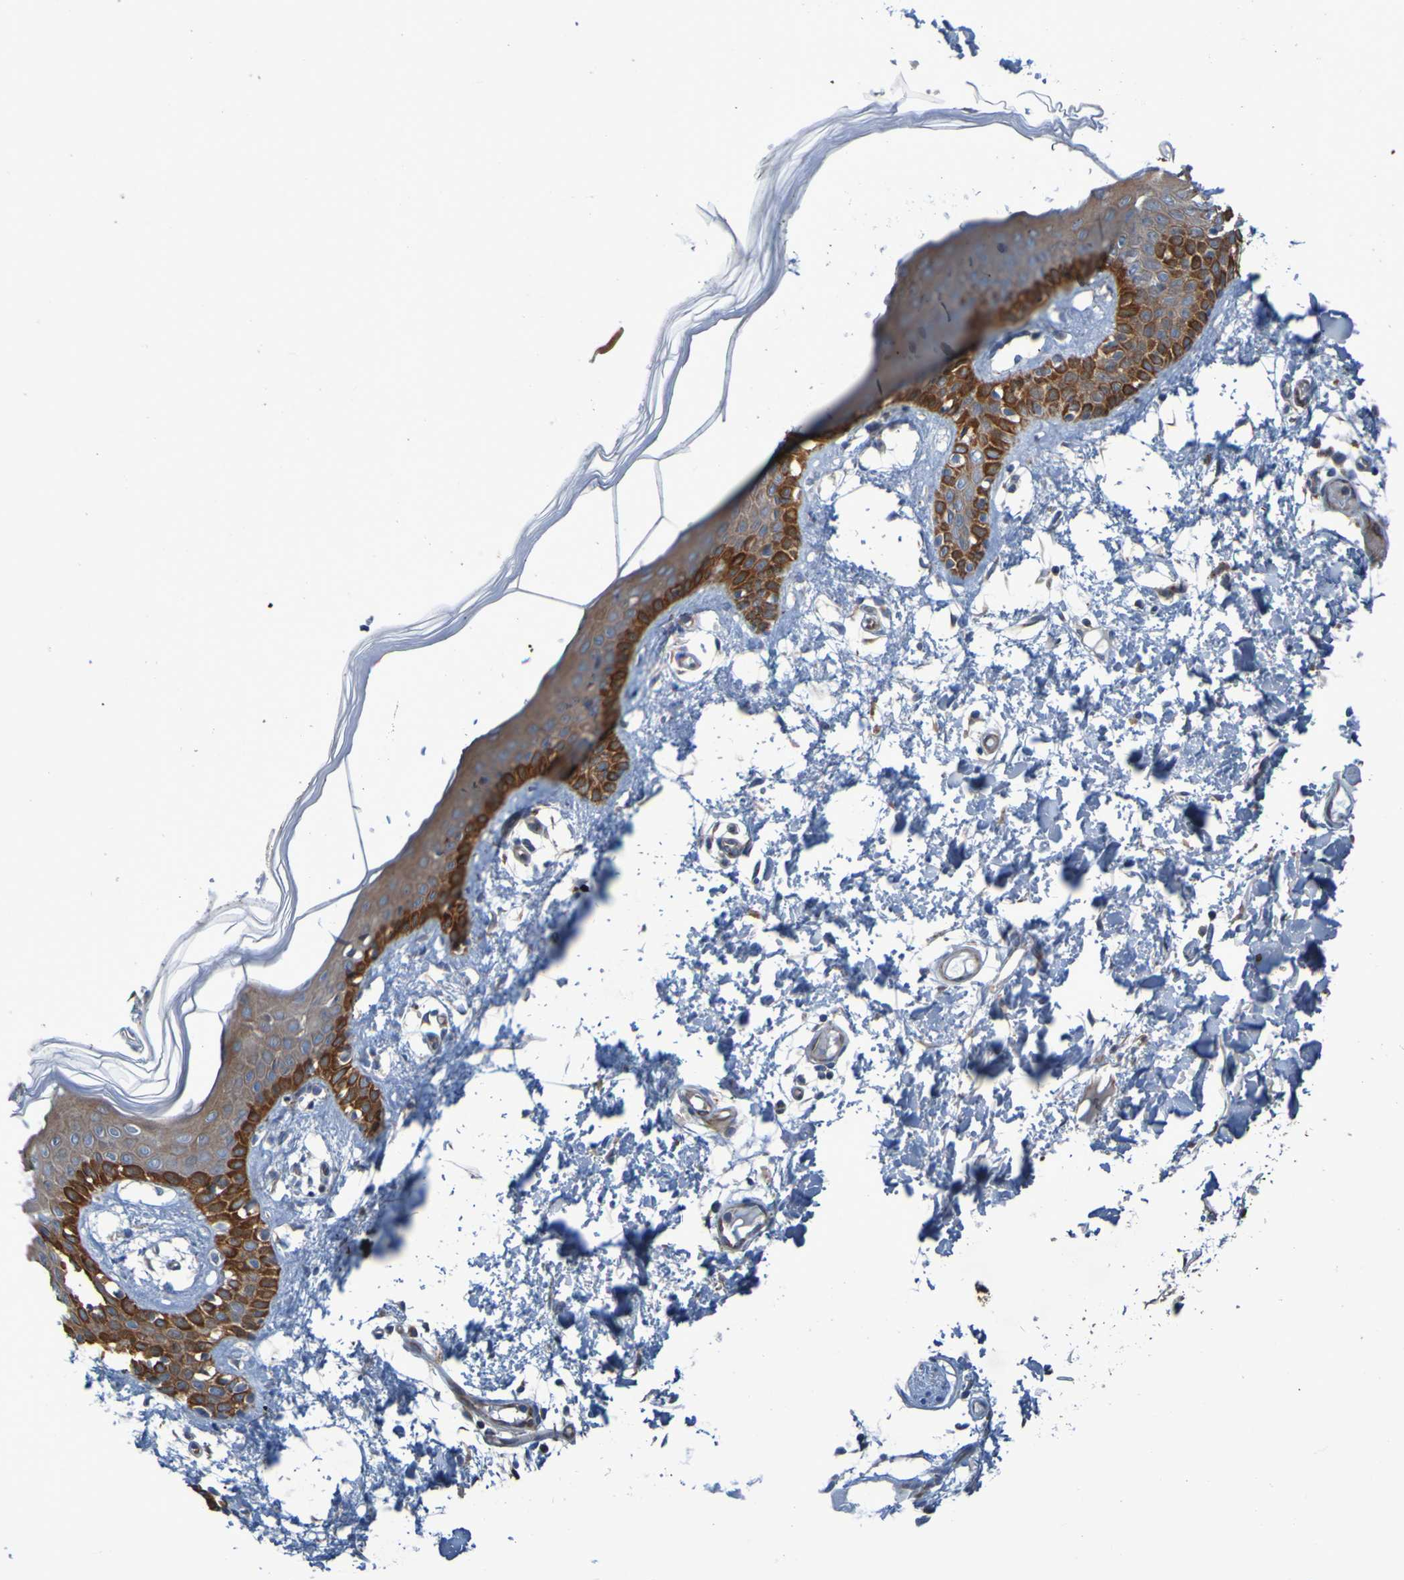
{"staining": {"intensity": "negative", "quantity": "none", "location": "none"}, "tissue": "skin", "cell_type": "Fibroblasts", "image_type": "normal", "snomed": [{"axis": "morphology", "description": "Normal tissue, NOS"}, {"axis": "topography", "description": "Skin"}], "caption": "Protein analysis of unremarkable skin reveals no significant staining in fibroblasts. (DAB immunohistochemistry, high magnification).", "gene": "NPRL3", "patient": {"sex": "male", "age": 53}}